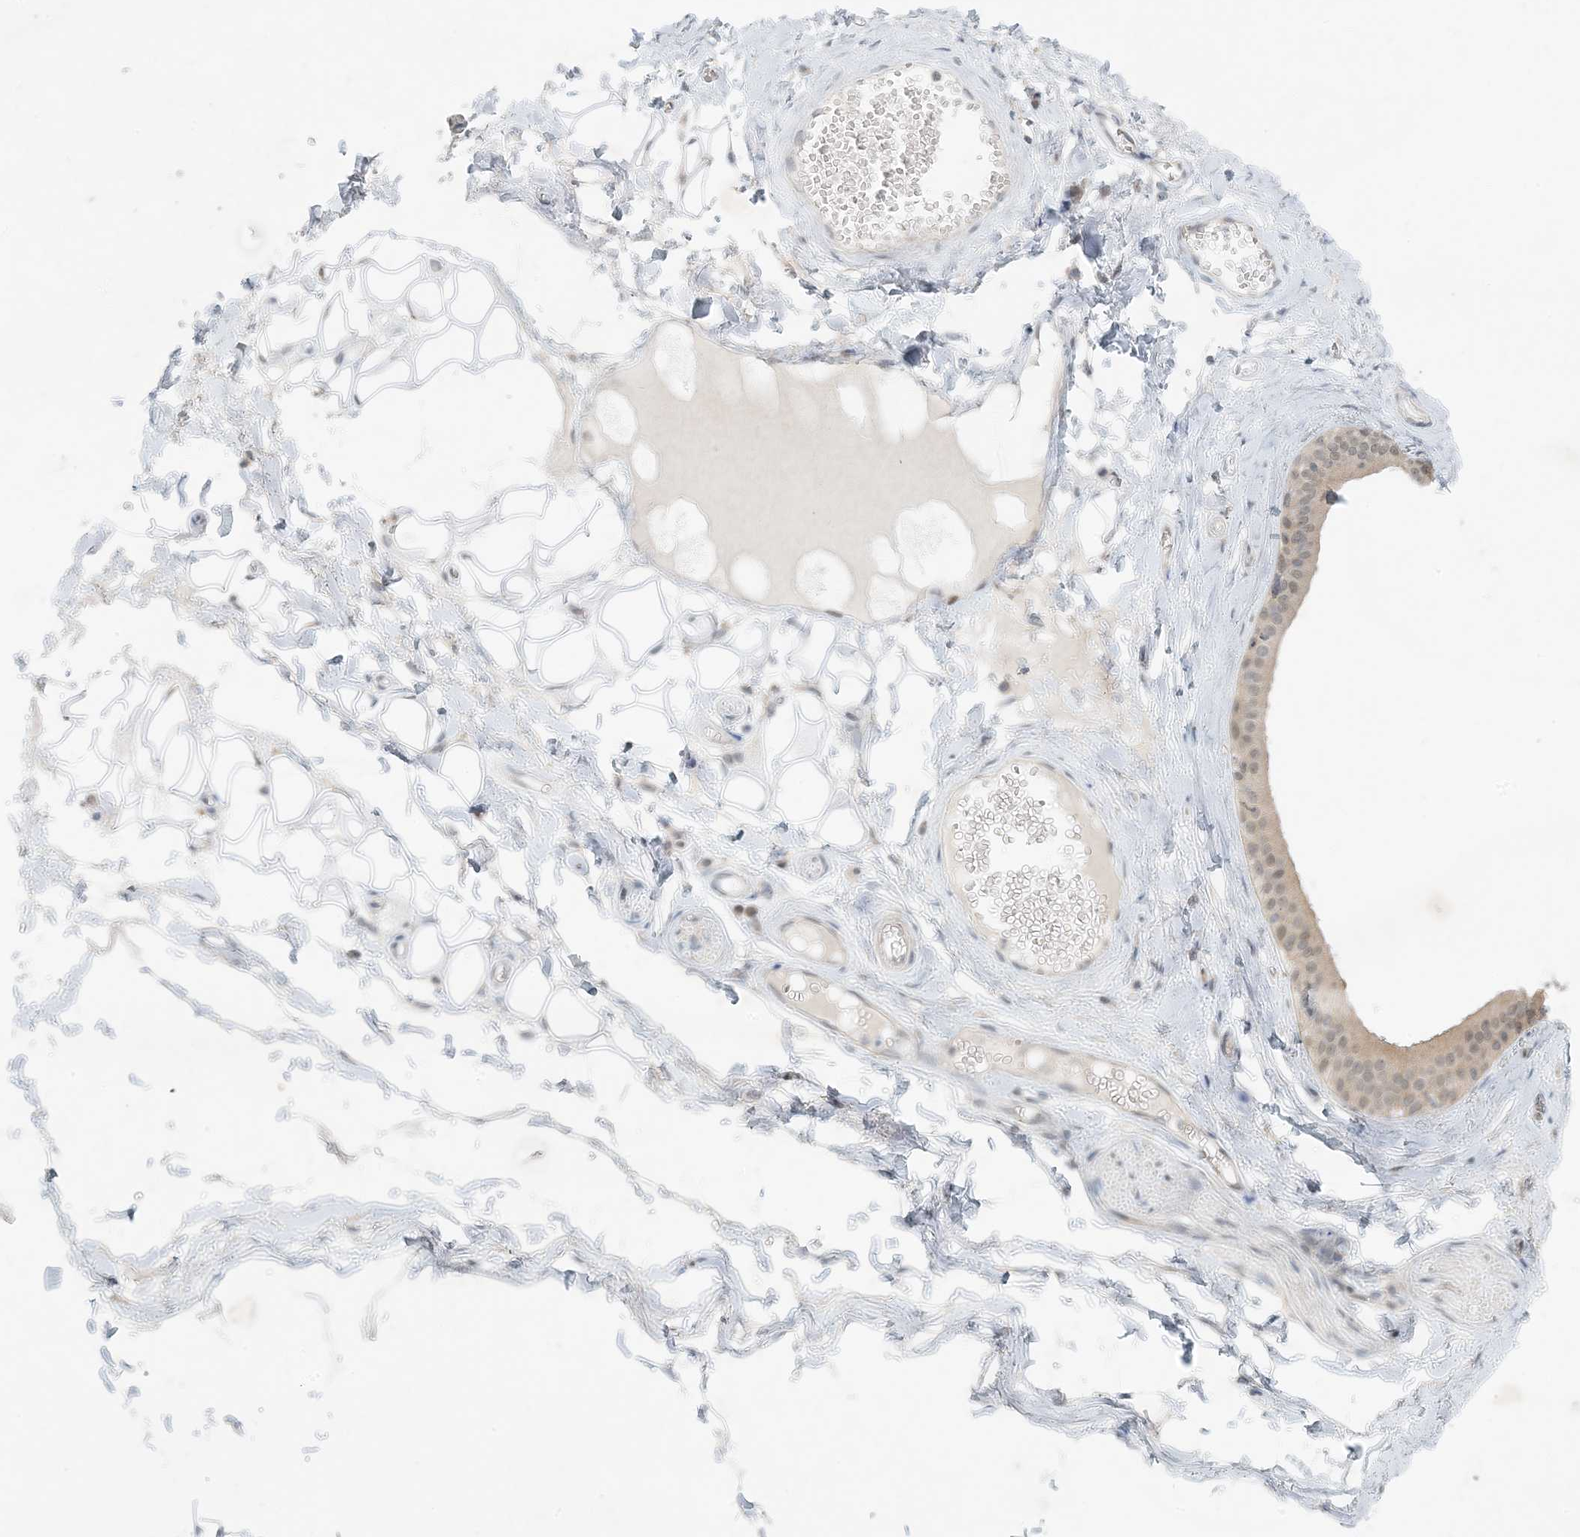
{"staining": {"intensity": "negative", "quantity": "none", "location": "none"}, "tissue": "adipose tissue", "cell_type": "Adipocytes", "image_type": "normal", "snomed": [{"axis": "morphology", "description": "Normal tissue, NOS"}, {"axis": "morphology", "description": "Inflammation, NOS"}, {"axis": "topography", "description": "Salivary gland"}, {"axis": "topography", "description": "Peripheral nerve tissue"}], "caption": "Adipose tissue was stained to show a protein in brown. There is no significant staining in adipocytes. The staining was performed using DAB to visualize the protein expression in brown, while the nuclei were stained in blue with hematoxylin (Magnification: 20x).", "gene": "OBI1", "patient": {"sex": "female", "age": 75}}